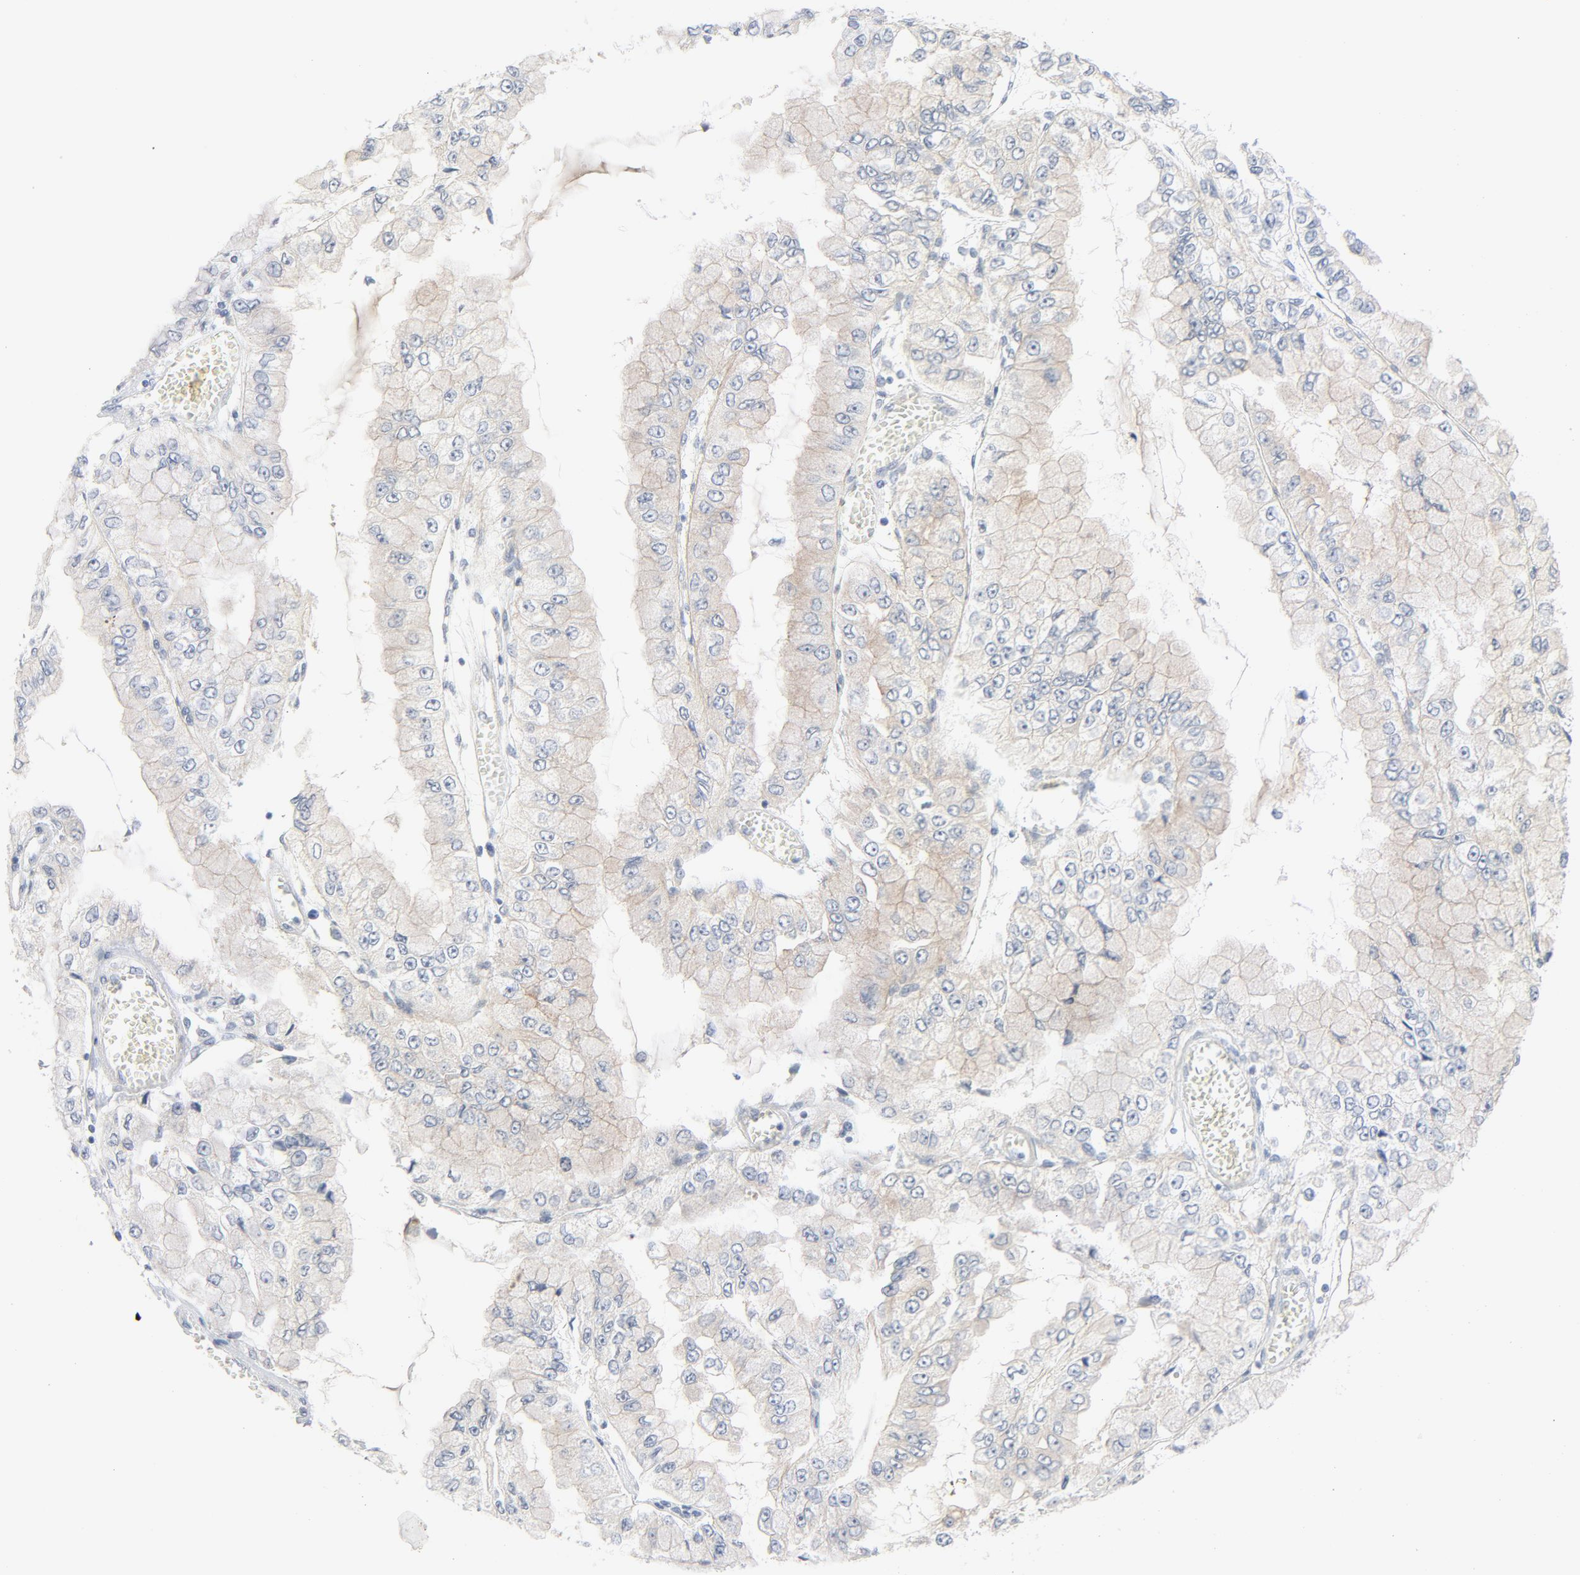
{"staining": {"intensity": "weak", "quantity": ">75%", "location": "cytoplasmic/membranous"}, "tissue": "liver cancer", "cell_type": "Tumor cells", "image_type": "cancer", "snomed": [{"axis": "morphology", "description": "Cholangiocarcinoma"}, {"axis": "topography", "description": "Liver"}], "caption": "Tumor cells demonstrate weak cytoplasmic/membranous positivity in approximately >75% of cells in liver cholangiocarcinoma. (brown staining indicates protein expression, while blue staining denotes nuclei).", "gene": "TSG101", "patient": {"sex": "female", "age": 79}}